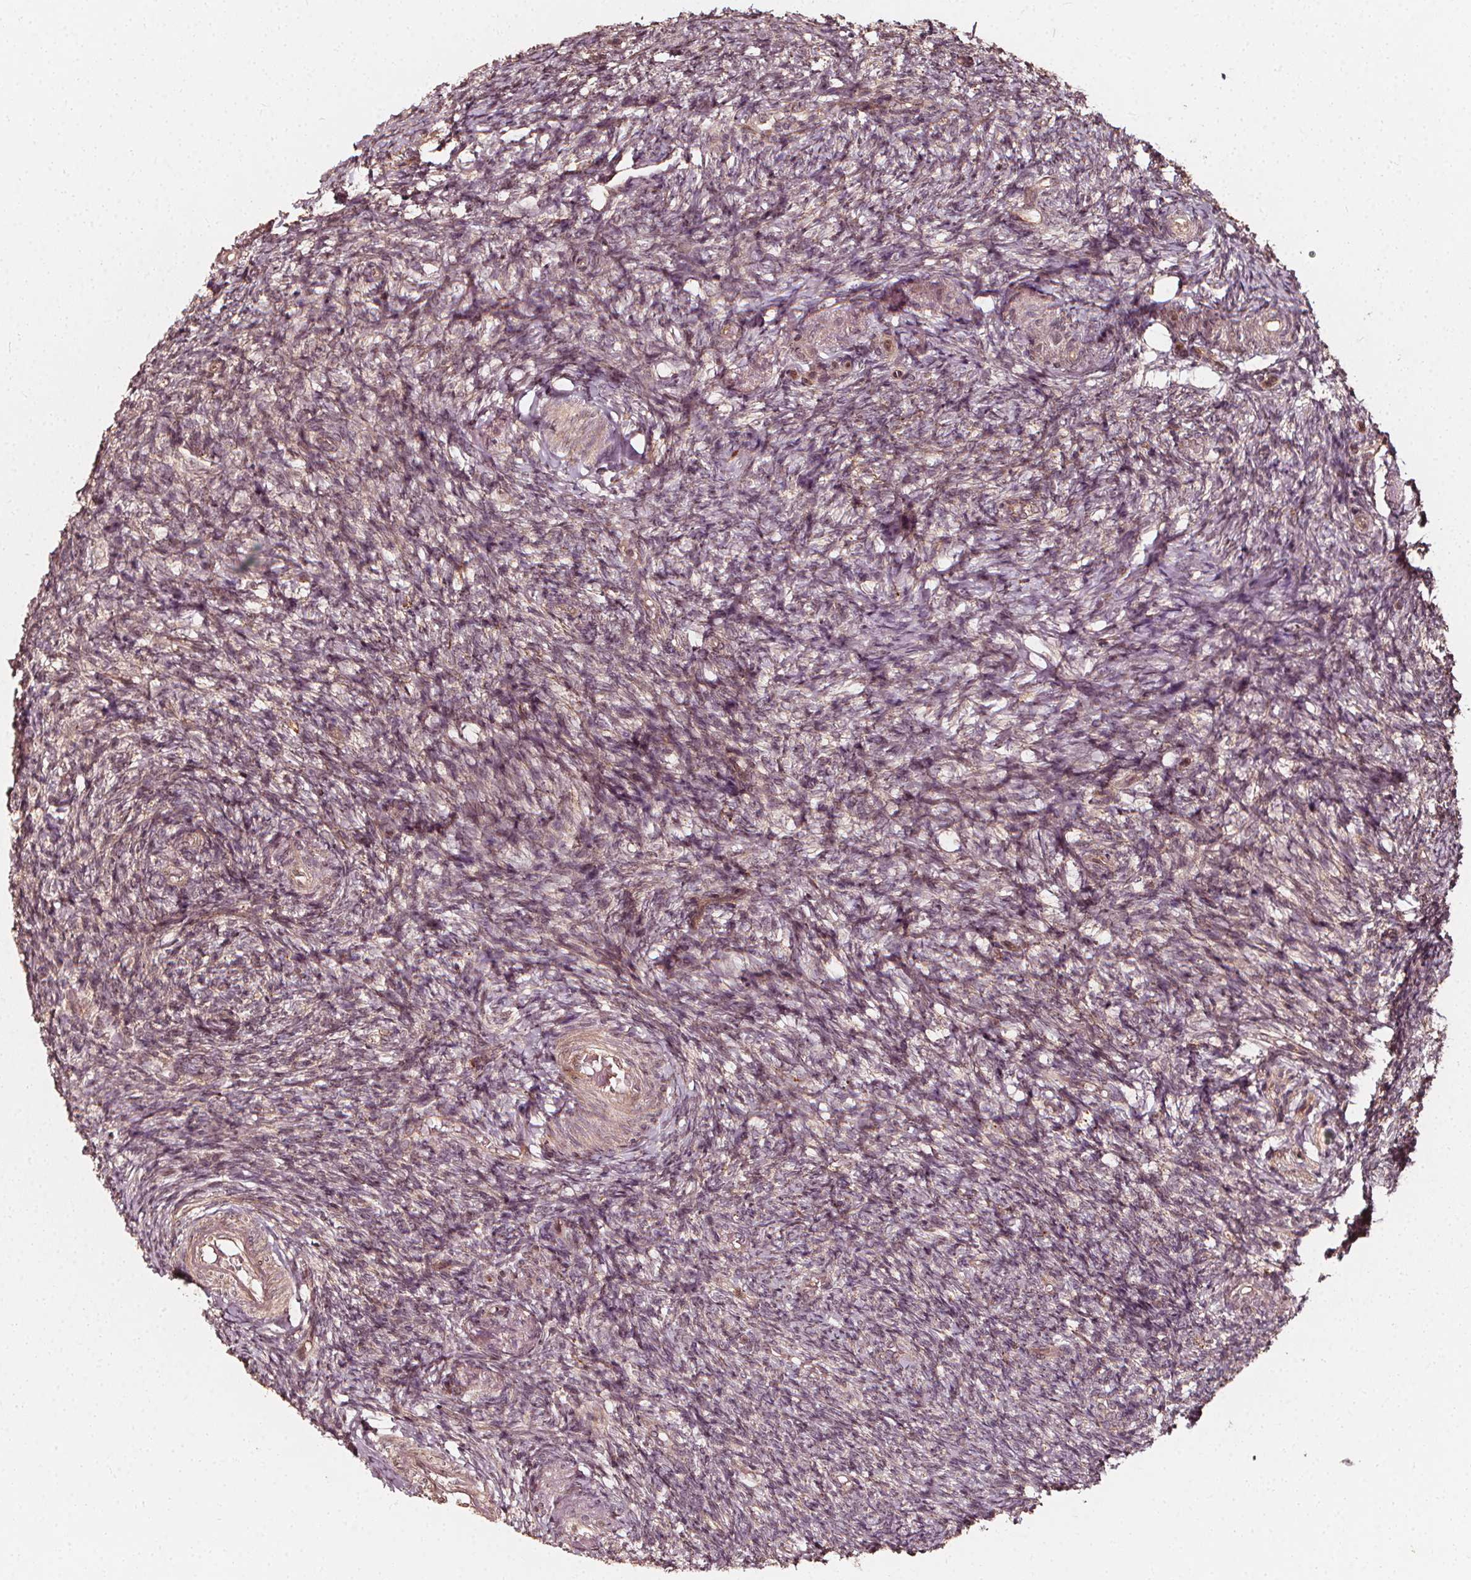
{"staining": {"intensity": "strong", "quantity": ">75%", "location": "cytoplasmic/membranous"}, "tissue": "ovary", "cell_type": "Follicle cells", "image_type": "normal", "snomed": [{"axis": "morphology", "description": "Normal tissue, NOS"}, {"axis": "topography", "description": "Ovary"}], "caption": "Brown immunohistochemical staining in benign ovary displays strong cytoplasmic/membranous expression in approximately >75% of follicle cells.", "gene": "NPC1", "patient": {"sex": "female", "age": 39}}